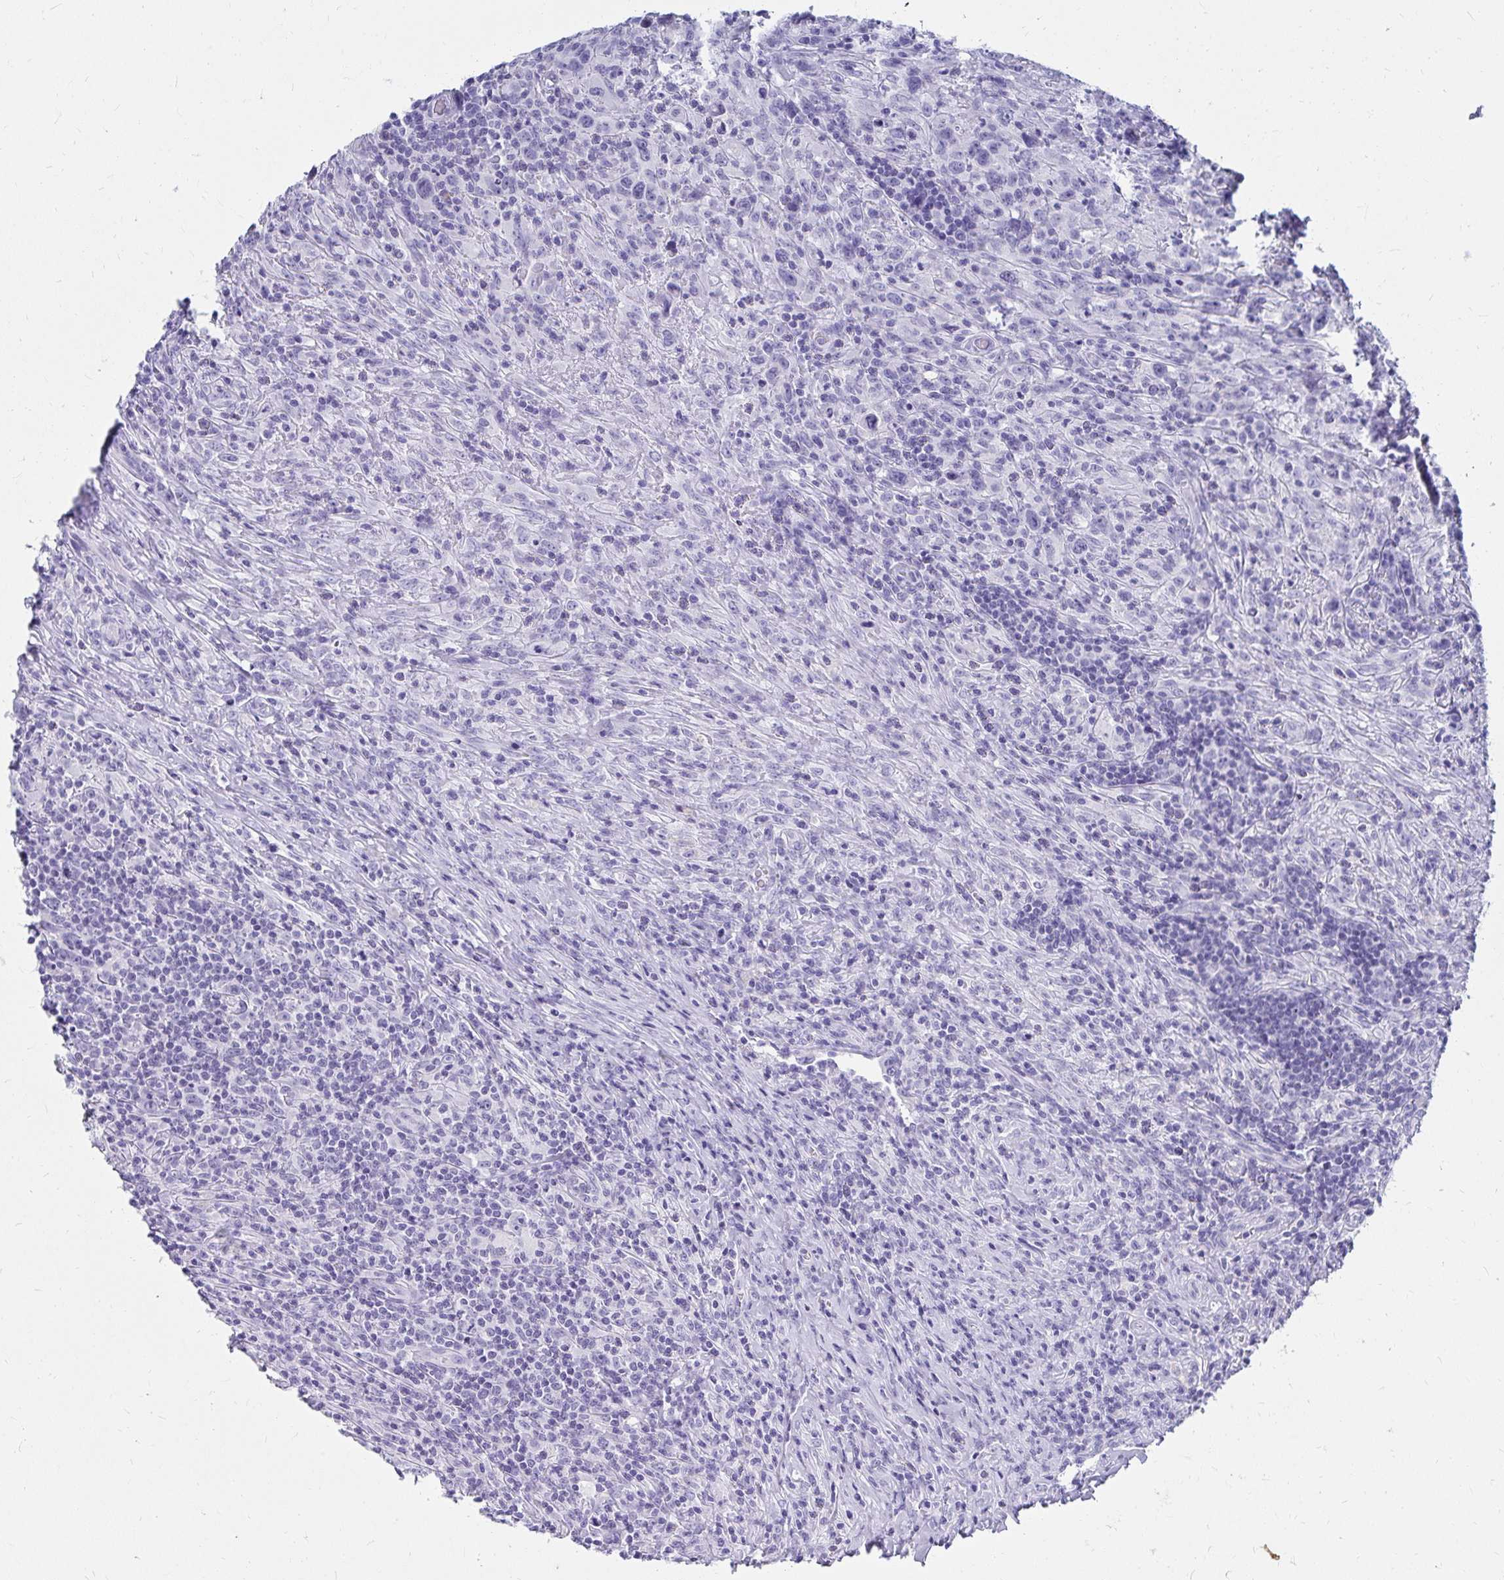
{"staining": {"intensity": "negative", "quantity": "none", "location": "none"}, "tissue": "lymphoma", "cell_type": "Tumor cells", "image_type": "cancer", "snomed": [{"axis": "morphology", "description": "Hodgkin's disease, NOS"}, {"axis": "topography", "description": "Lymph node"}], "caption": "Tumor cells are negative for protein expression in human Hodgkin's disease. The staining was performed using DAB (3,3'-diaminobenzidine) to visualize the protein expression in brown, while the nuclei were stained in blue with hematoxylin (Magnification: 20x).", "gene": "DPEP3", "patient": {"sex": "female", "age": 18}}